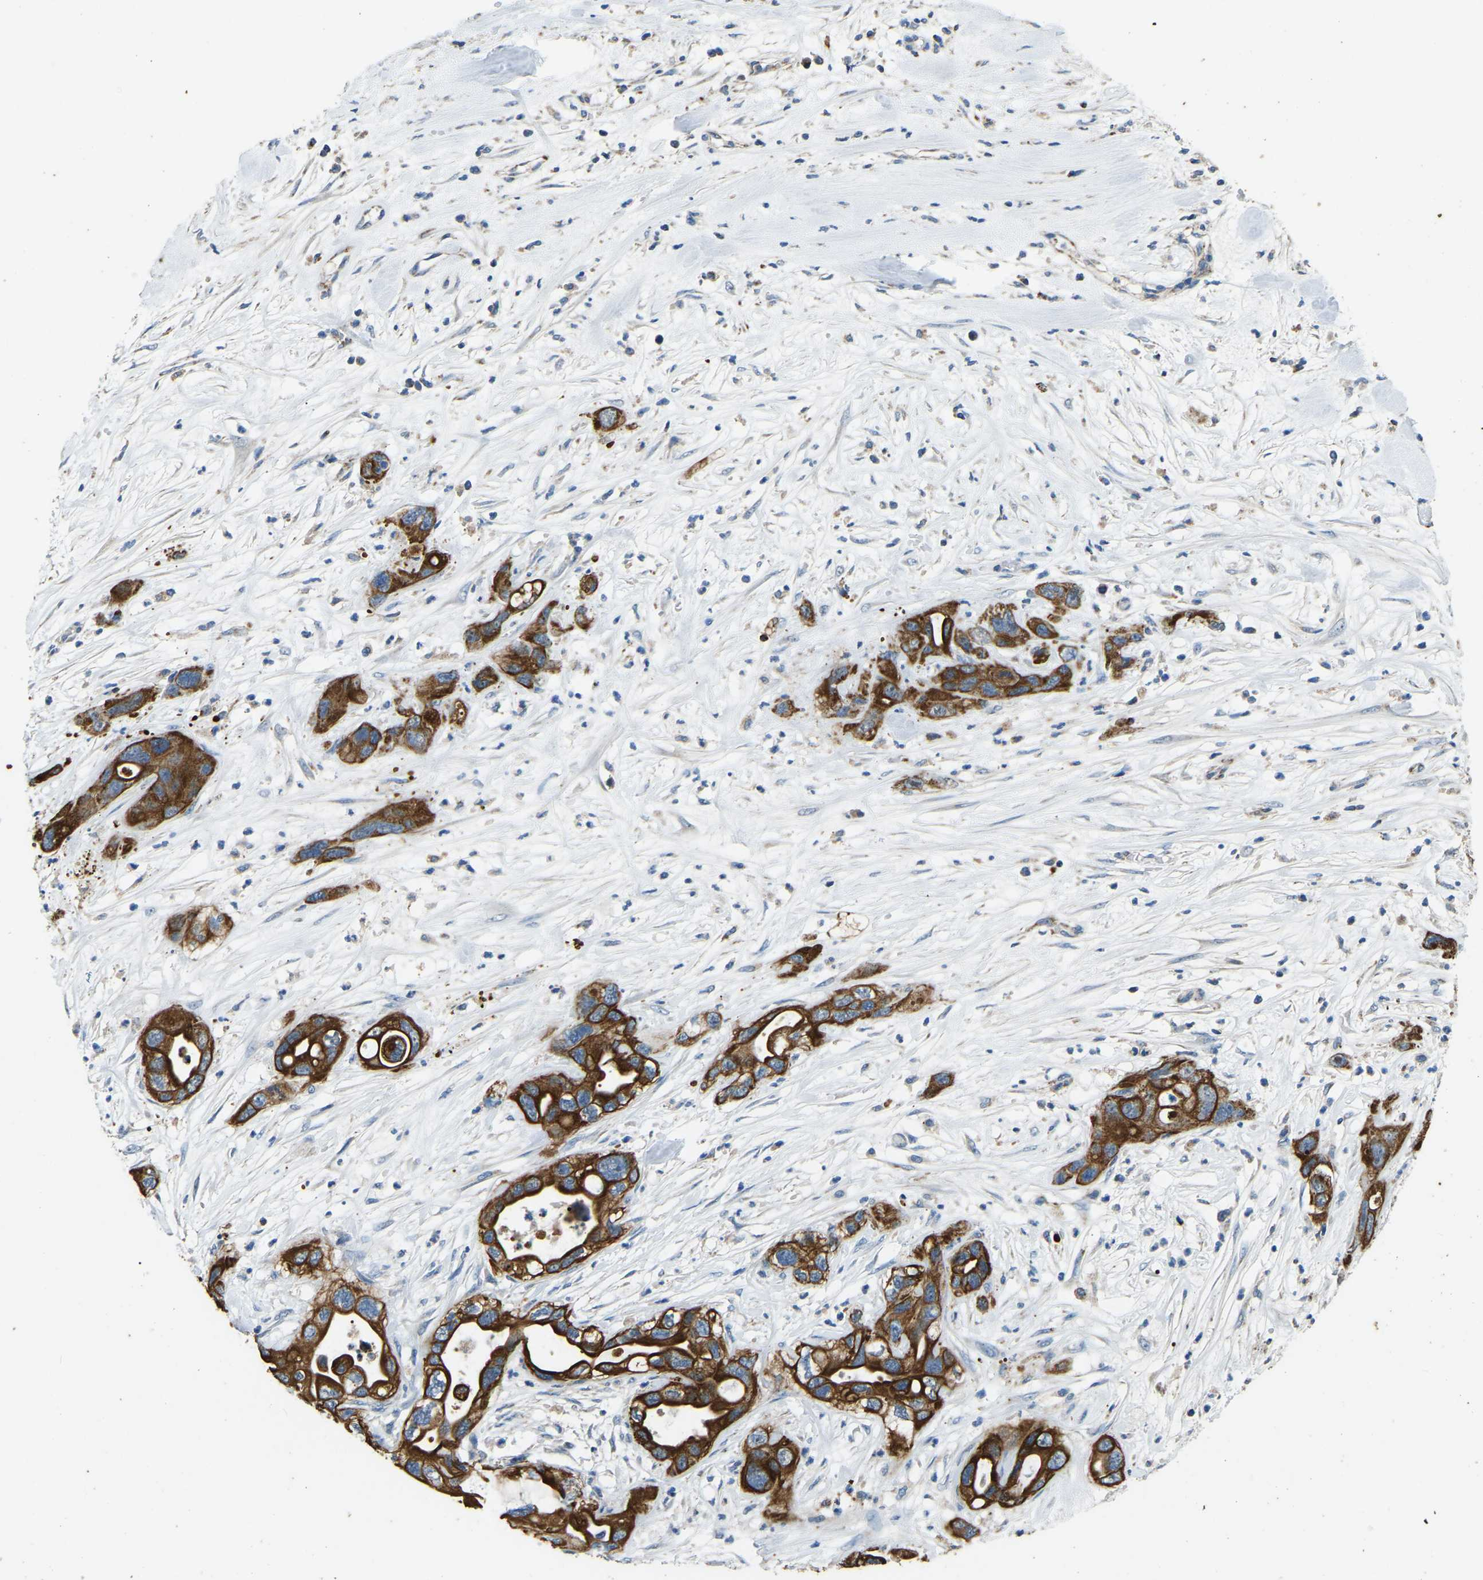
{"staining": {"intensity": "strong", "quantity": ">75%", "location": "cytoplasmic/membranous"}, "tissue": "pancreatic cancer", "cell_type": "Tumor cells", "image_type": "cancer", "snomed": [{"axis": "morphology", "description": "Adenocarcinoma, NOS"}, {"axis": "topography", "description": "Pancreas"}], "caption": "This image displays immunohistochemistry (IHC) staining of human adenocarcinoma (pancreatic), with high strong cytoplasmic/membranous positivity in about >75% of tumor cells.", "gene": "ZNF200", "patient": {"sex": "female", "age": 71}}